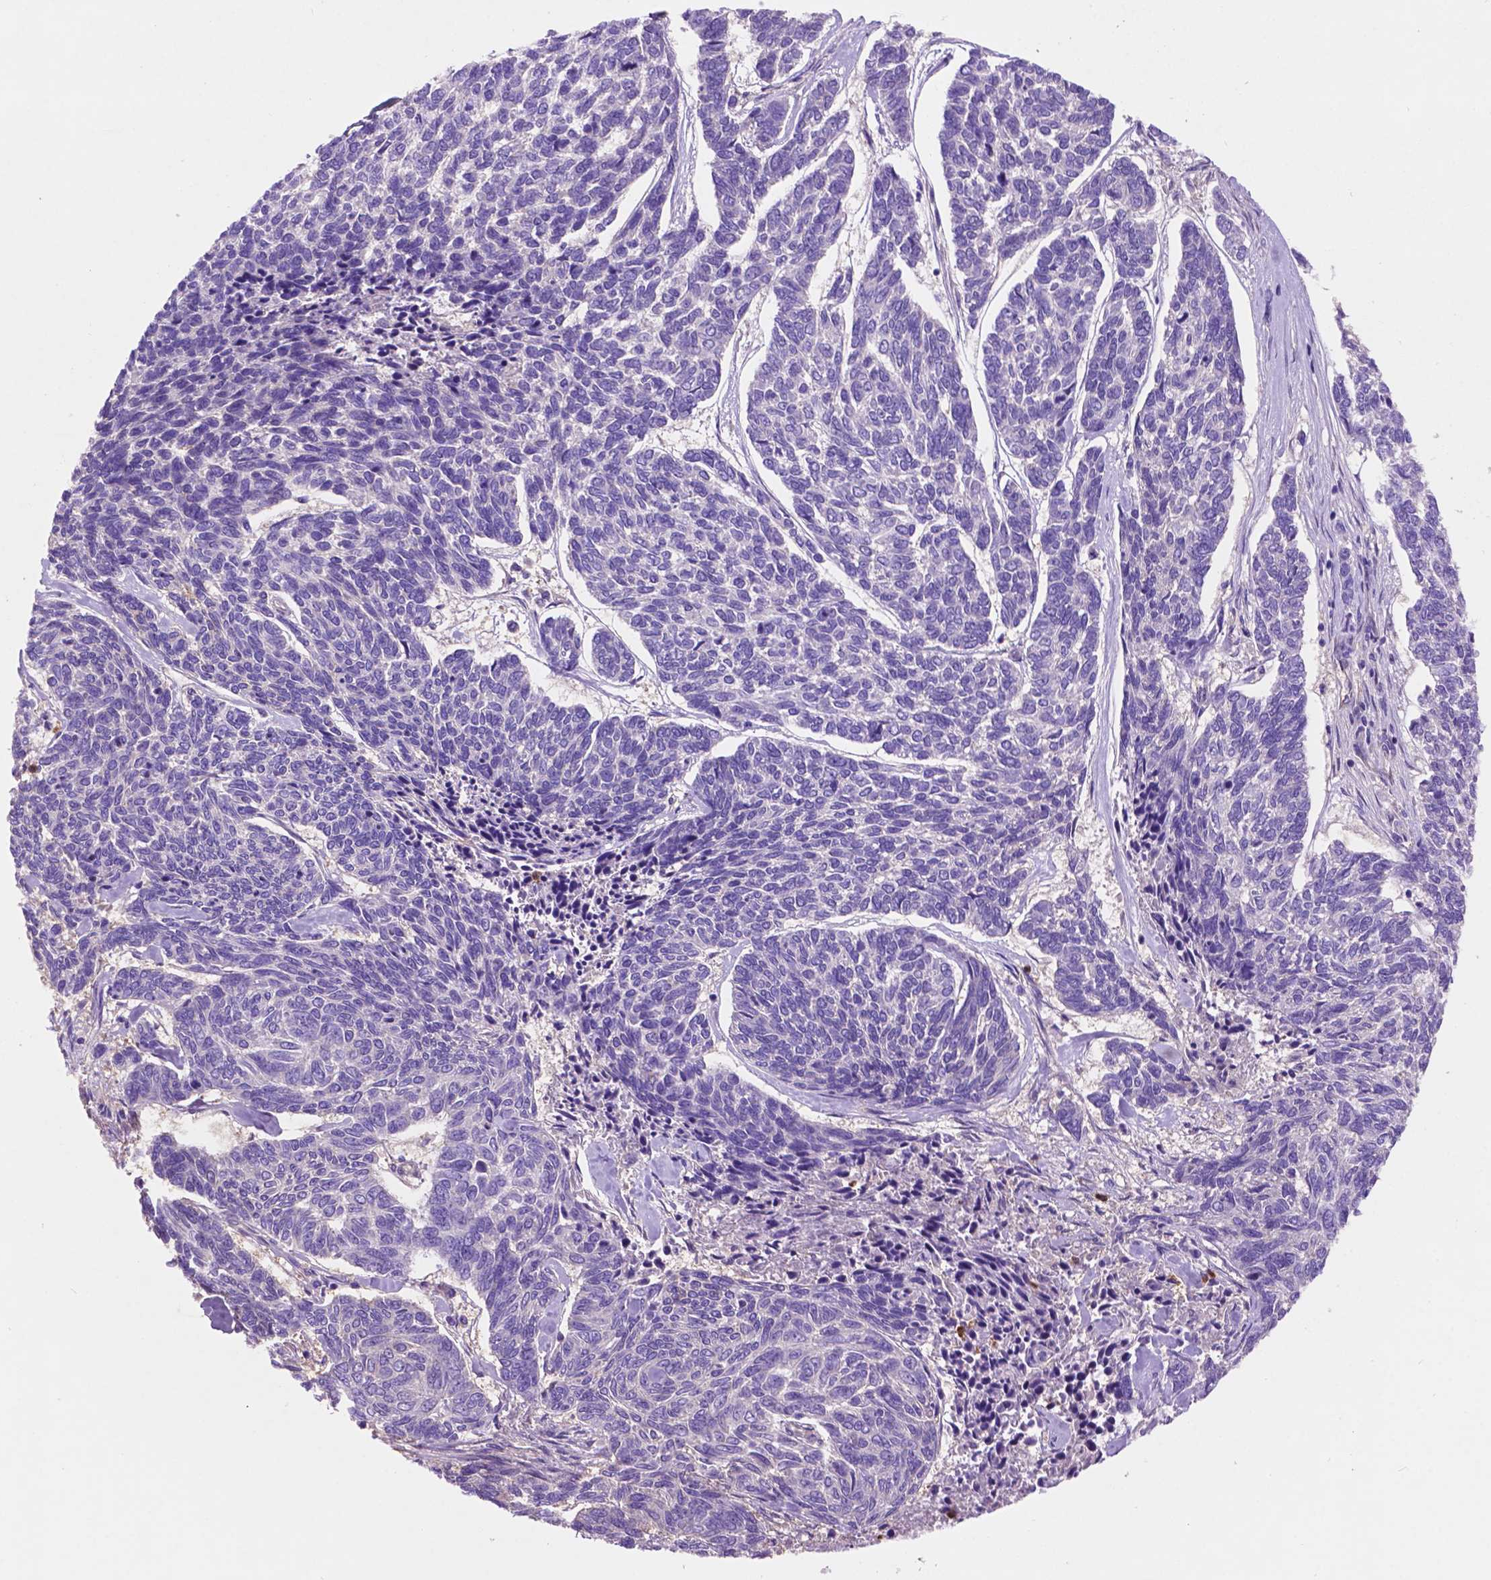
{"staining": {"intensity": "negative", "quantity": "none", "location": "none"}, "tissue": "skin cancer", "cell_type": "Tumor cells", "image_type": "cancer", "snomed": [{"axis": "morphology", "description": "Basal cell carcinoma"}, {"axis": "topography", "description": "Skin"}], "caption": "Immunohistochemistry photomicrograph of neoplastic tissue: skin basal cell carcinoma stained with DAB shows no significant protein positivity in tumor cells.", "gene": "GDPD5", "patient": {"sex": "female", "age": 65}}